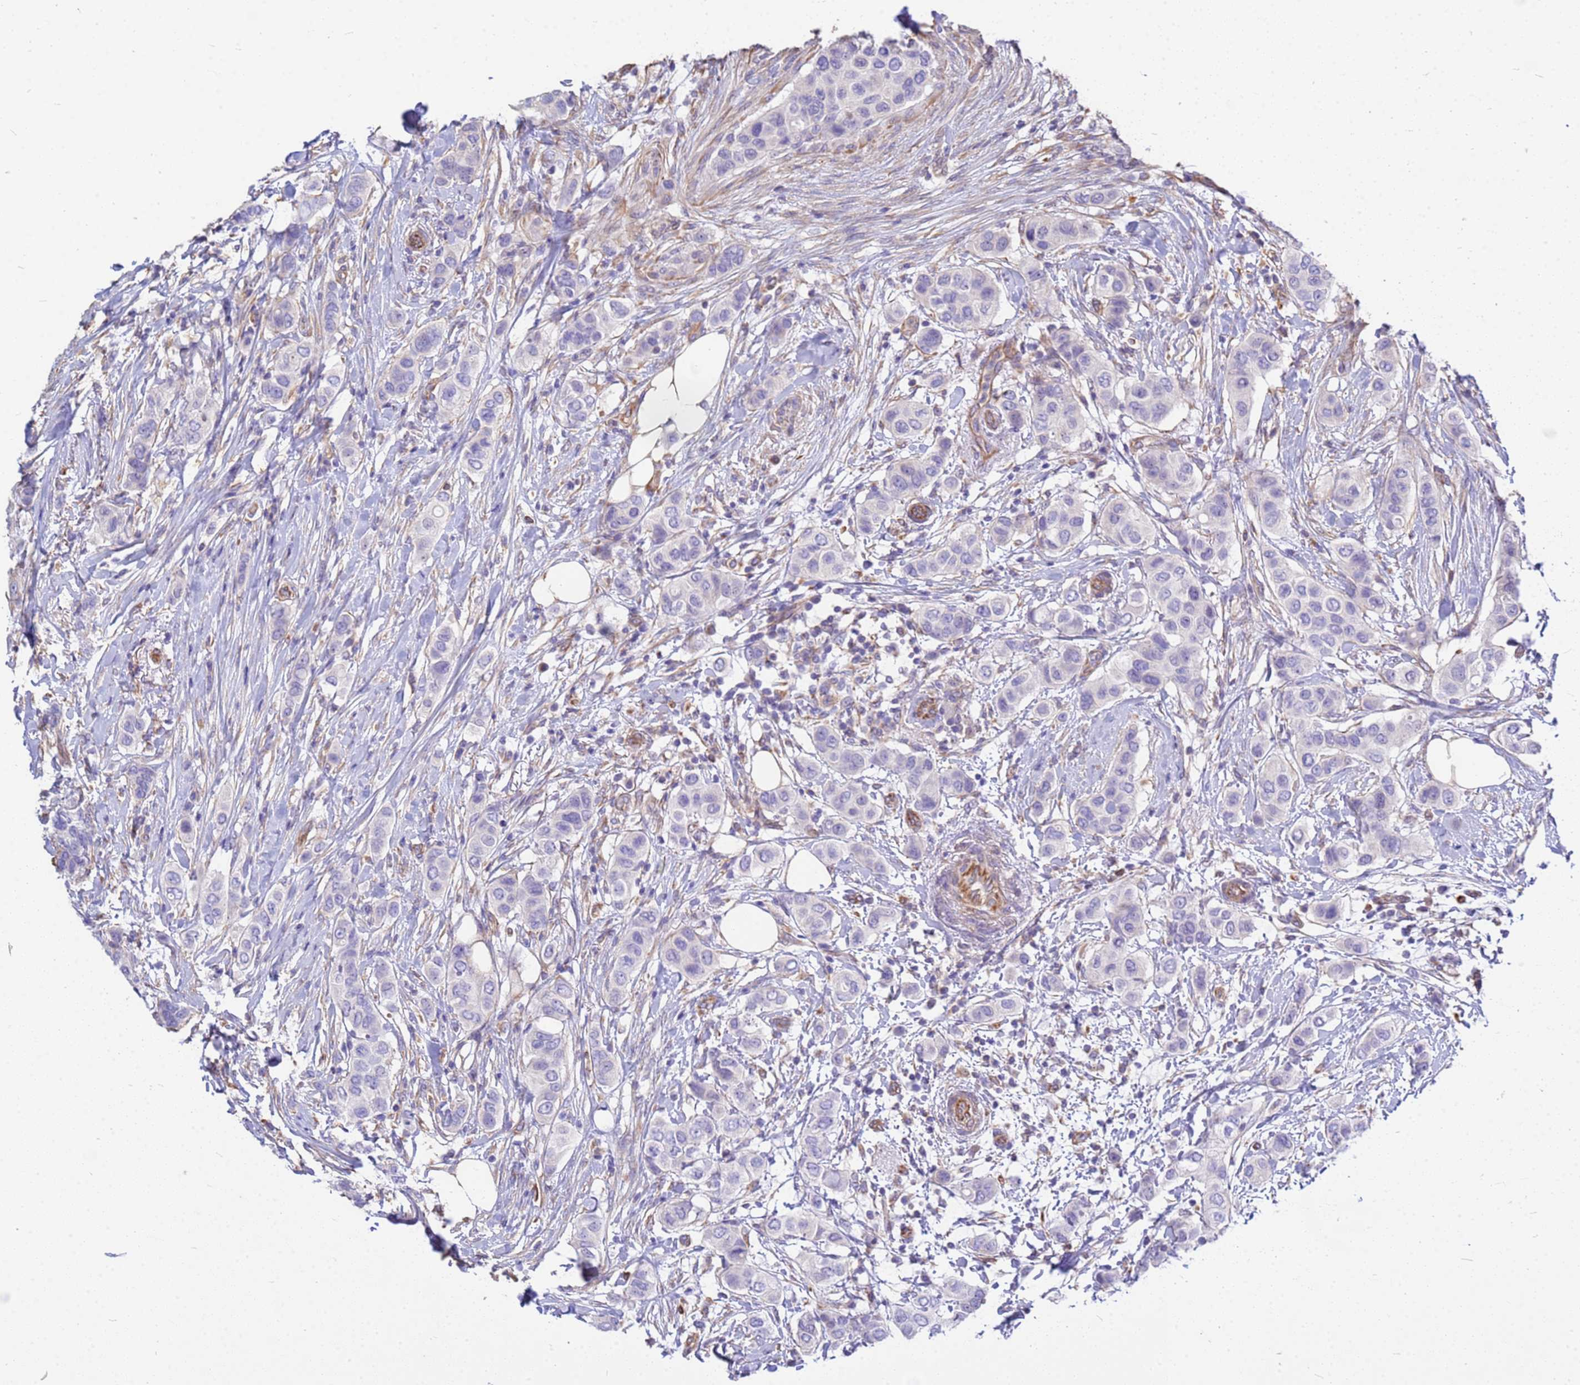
{"staining": {"intensity": "negative", "quantity": "none", "location": "none"}, "tissue": "breast cancer", "cell_type": "Tumor cells", "image_type": "cancer", "snomed": [{"axis": "morphology", "description": "Lobular carcinoma"}, {"axis": "topography", "description": "Breast"}], "caption": "This is an IHC histopathology image of human breast cancer. There is no expression in tumor cells.", "gene": "TCEAL3", "patient": {"sex": "female", "age": 51}}